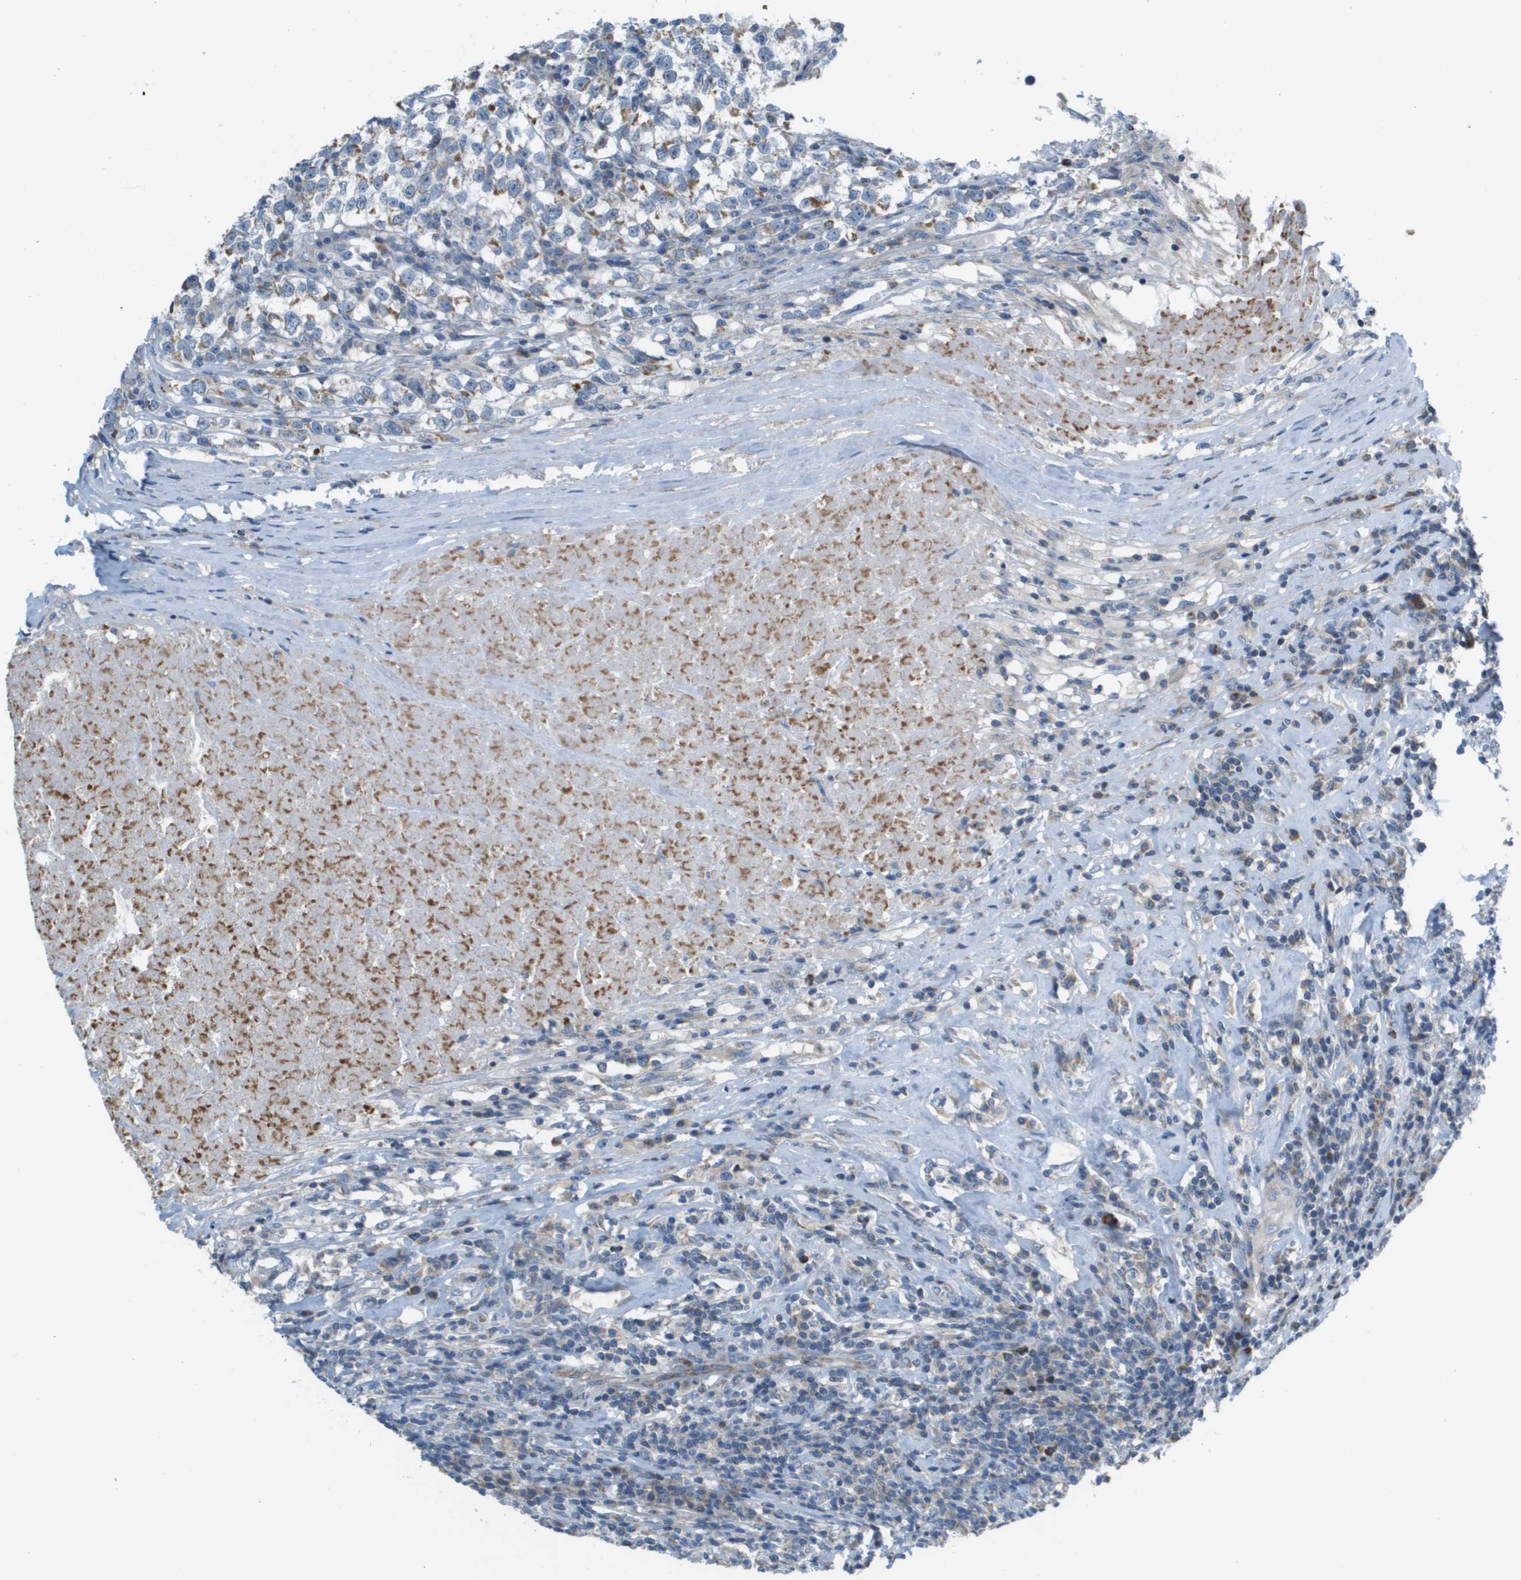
{"staining": {"intensity": "moderate", "quantity": "<25%", "location": "cytoplasmic/membranous"}, "tissue": "testis cancer", "cell_type": "Tumor cells", "image_type": "cancer", "snomed": [{"axis": "morphology", "description": "Normal tissue, NOS"}, {"axis": "morphology", "description": "Seminoma, NOS"}, {"axis": "topography", "description": "Testis"}], "caption": "Seminoma (testis) stained with a protein marker exhibits moderate staining in tumor cells.", "gene": "GALNT6", "patient": {"sex": "male", "age": 43}}